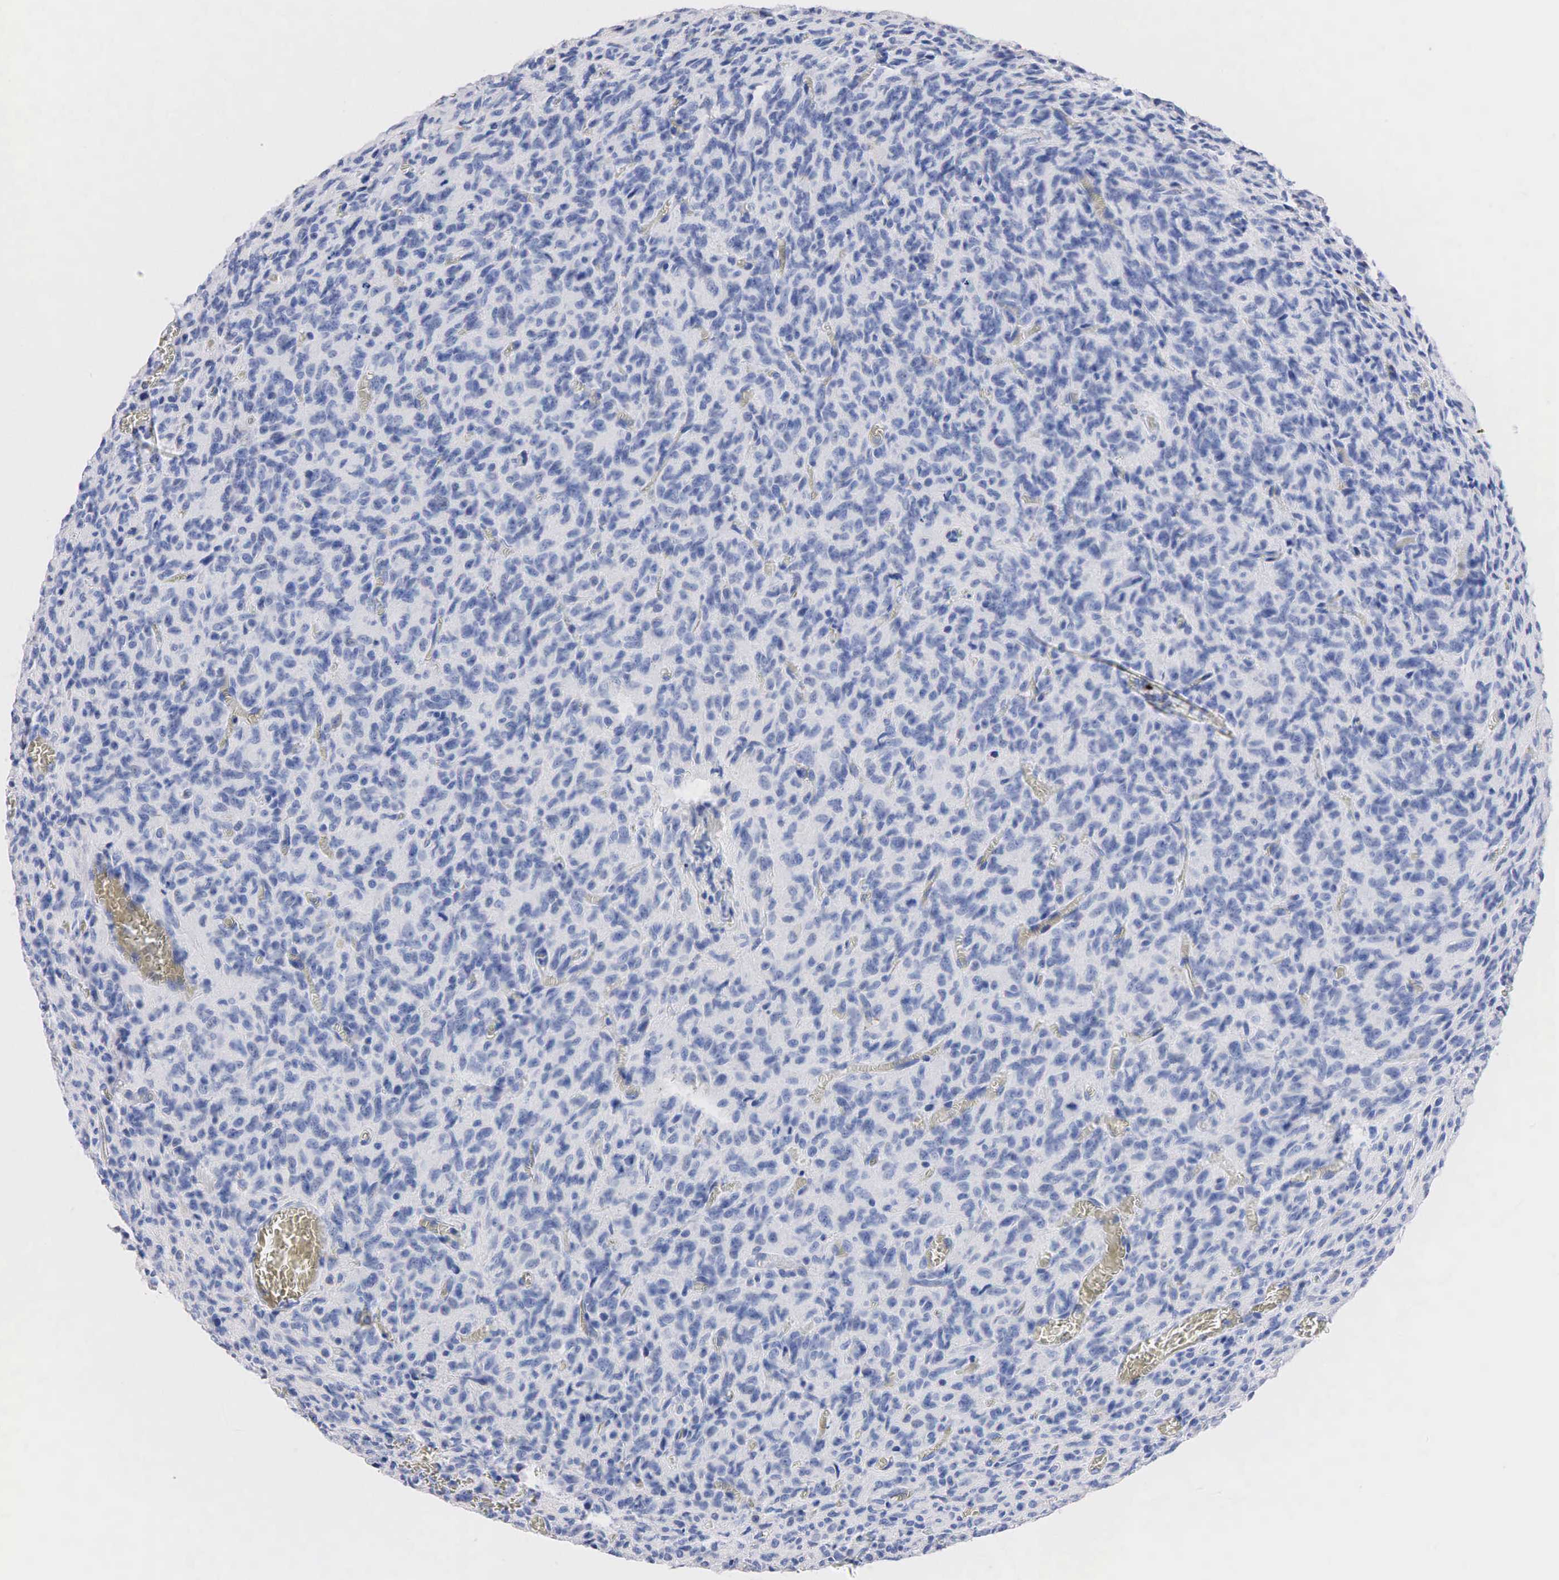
{"staining": {"intensity": "negative", "quantity": "none", "location": "none"}, "tissue": "glioma", "cell_type": "Tumor cells", "image_type": "cancer", "snomed": [{"axis": "morphology", "description": "Glioma, malignant, High grade"}, {"axis": "topography", "description": "Brain"}], "caption": "High power microscopy photomicrograph of an IHC image of malignant glioma (high-grade), revealing no significant positivity in tumor cells.", "gene": "SST", "patient": {"sex": "male", "age": 56}}